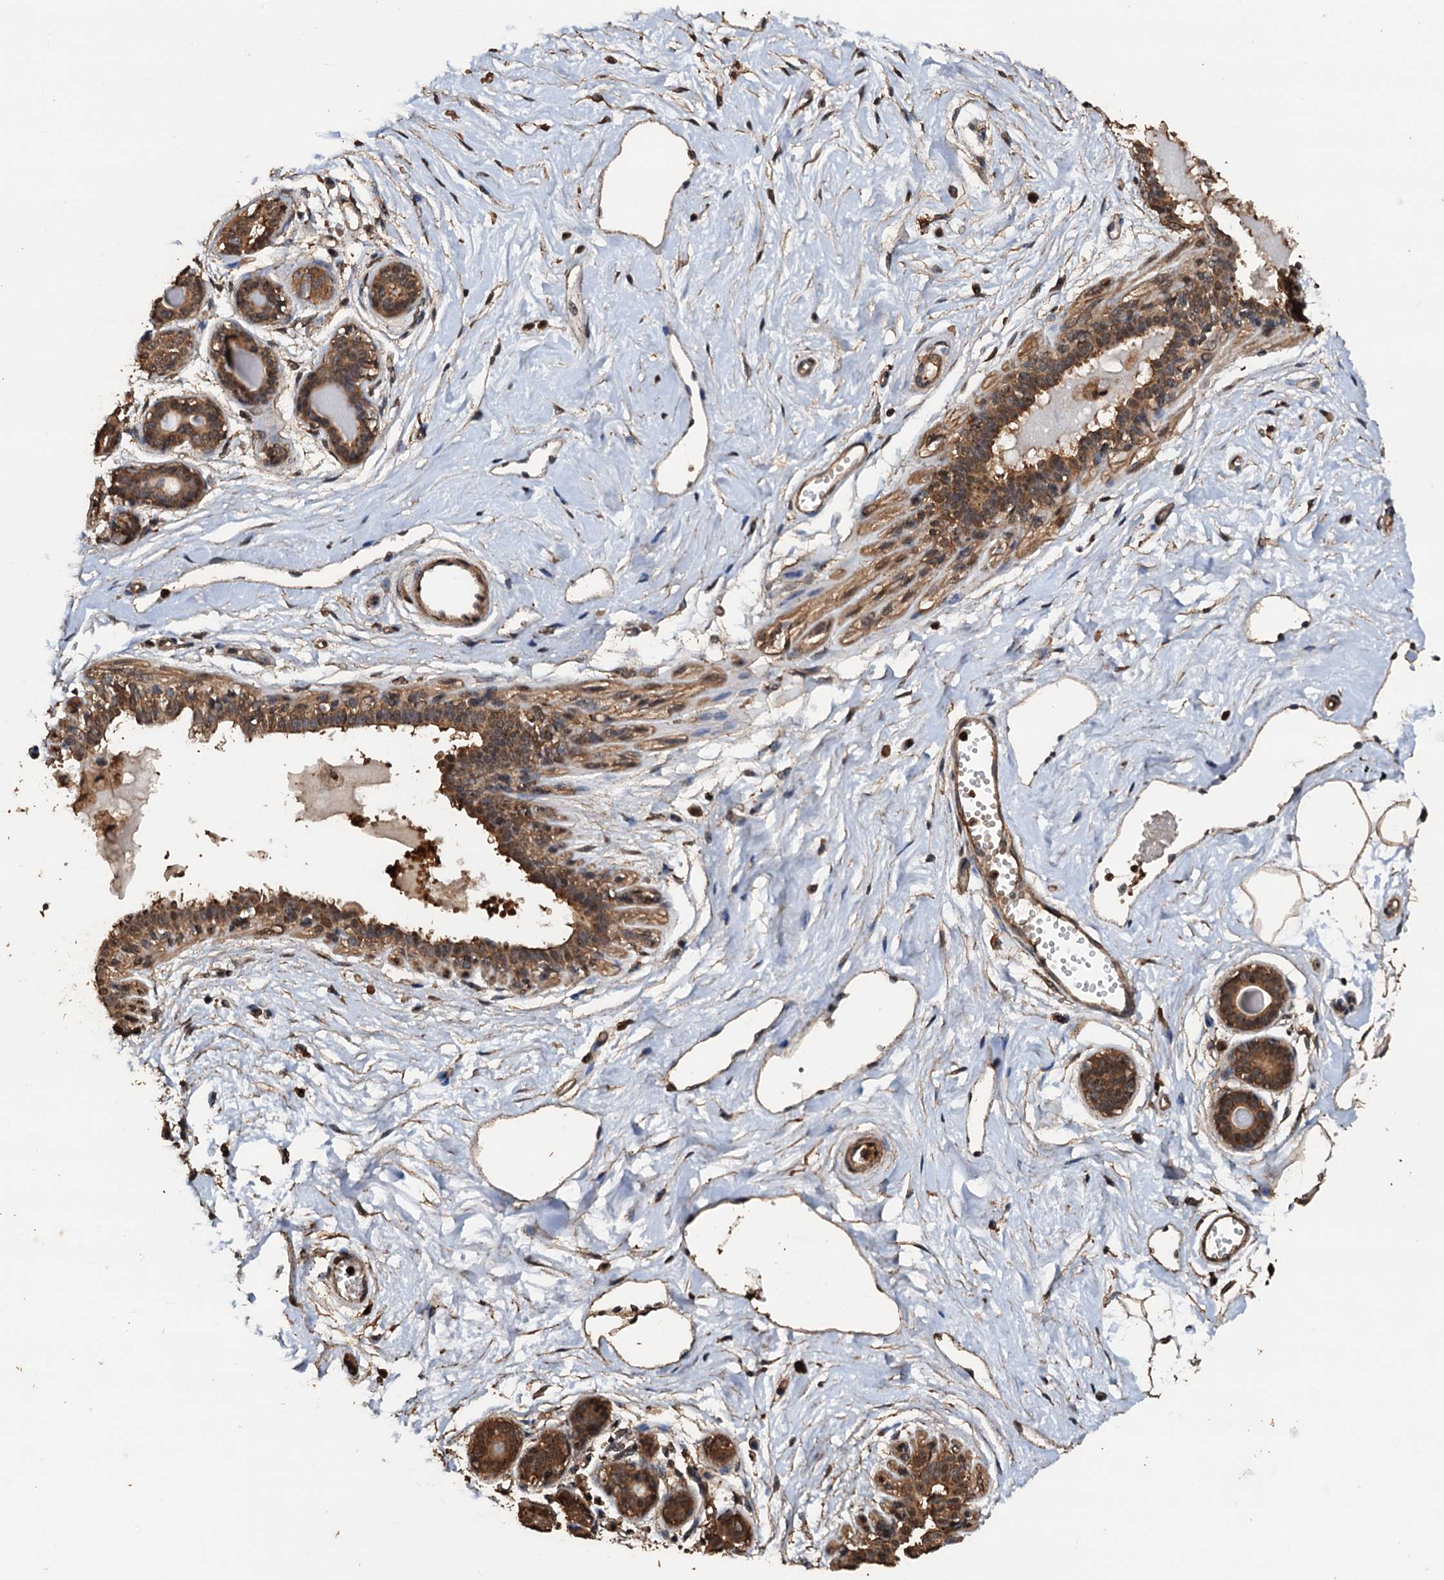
{"staining": {"intensity": "moderate", "quantity": ">75%", "location": "cytoplasmic/membranous"}, "tissue": "breast", "cell_type": "Adipocytes", "image_type": "normal", "snomed": [{"axis": "morphology", "description": "Normal tissue, NOS"}, {"axis": "topography", "description": "Breast"}], "caption": "A medium amount of moderate cytoplasmic/membranous positivity is present in about >75% of adipocytes in unremarkable breast. (Stains: DAB (3,3'-diaminobenzidine) in brown, nuclei in blue, Microscopy: brightfield microscopy at high magnification).", "gene": "PSMD9", "patient": {"sex": "female", "age": 45}}